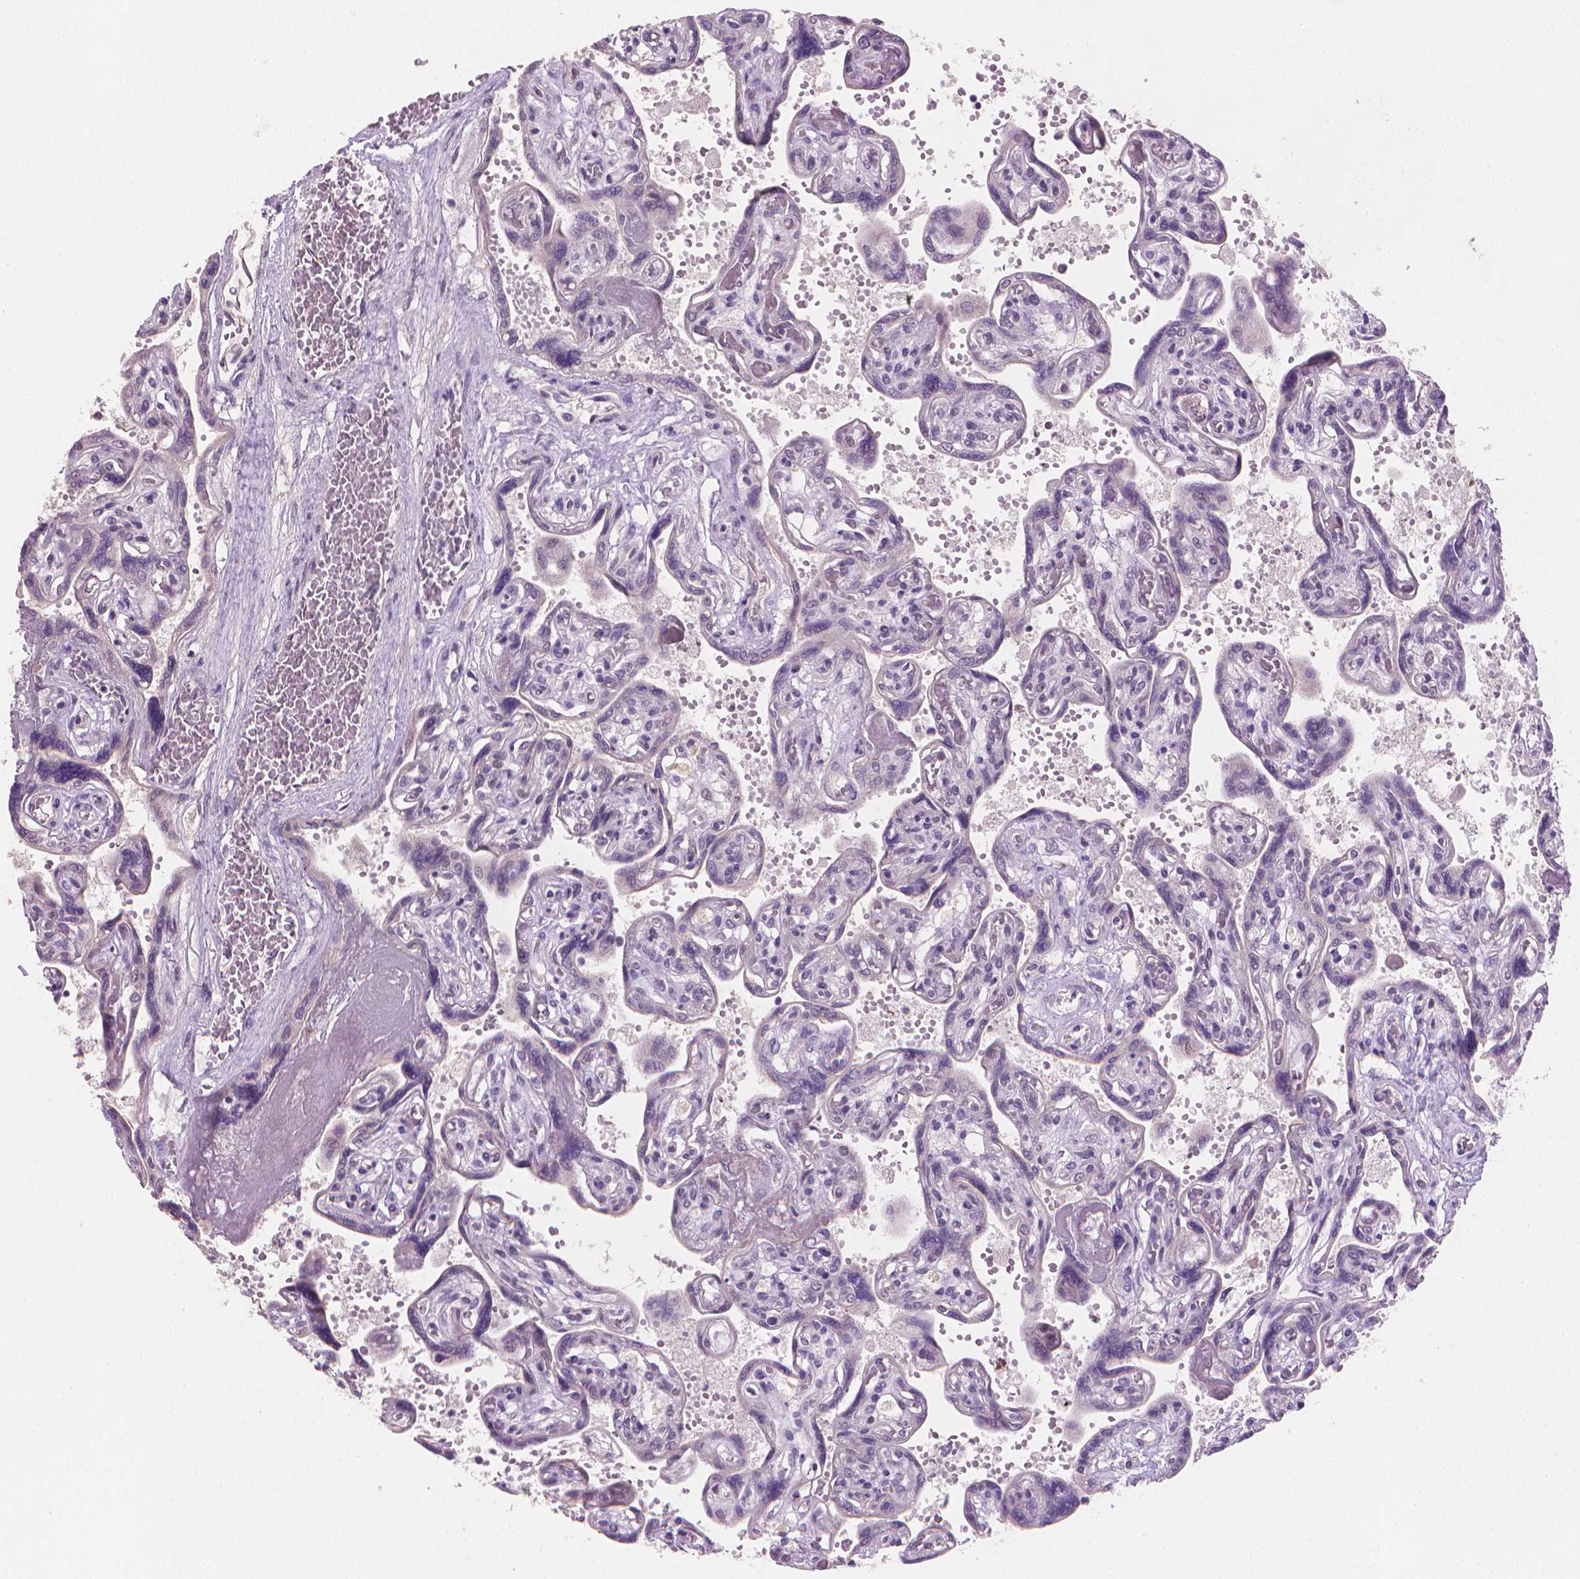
{"staining": {"intensity": "negative", "quantity": "none", "location": "none"}, "tissue": "placenta", "cell_type": "Decidual cells", "image_type": "normal", "snomed": [{"axis": "morphology", "description": "Normal tissue, NOS"}, {"axis": "topography", "description": "Placenta"}], "caption": "The image displays no staining of decidual cells in benign placenta.", "gene": "CLXN", "patient": {"sex": "female", "age": 32}}